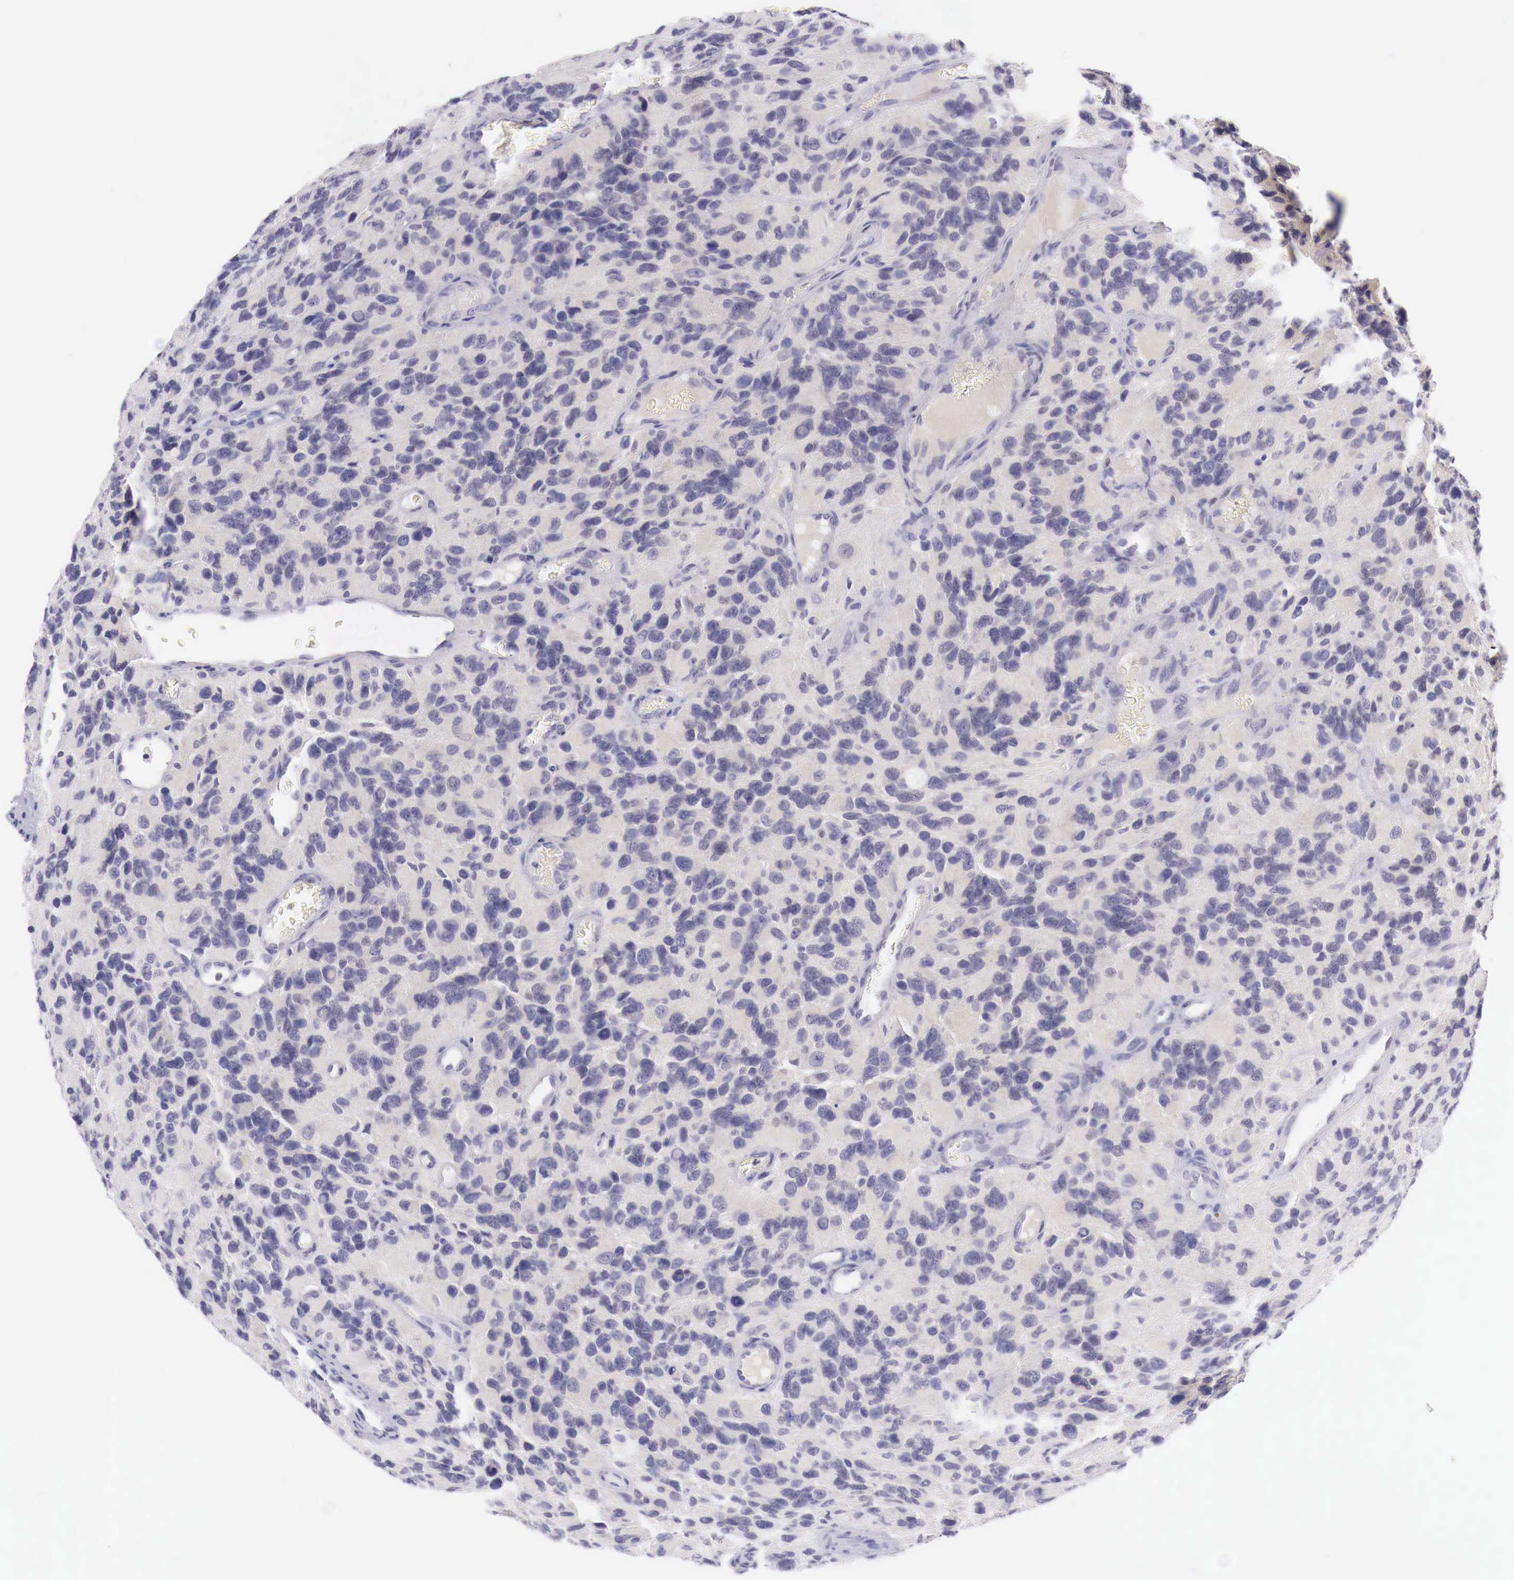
{"staining": {"intensity": "negative", "quantity": "none", "location": "none"}, "tissue": "glioma", "cell_type": "Tumor cells", "image_type": "cancer", "snomed": [{"axis": "morphology", "description": "Glioma, malignant, High grade"}, {"axis": "topography", "description": "Brain"}], "caption": "Immunohistochemistry of human malignant glioma (high-grade) demonstrates no positivity in tumor cells.", "gene": "BCL6", "patient": {"sex": "male", "age": 77}}